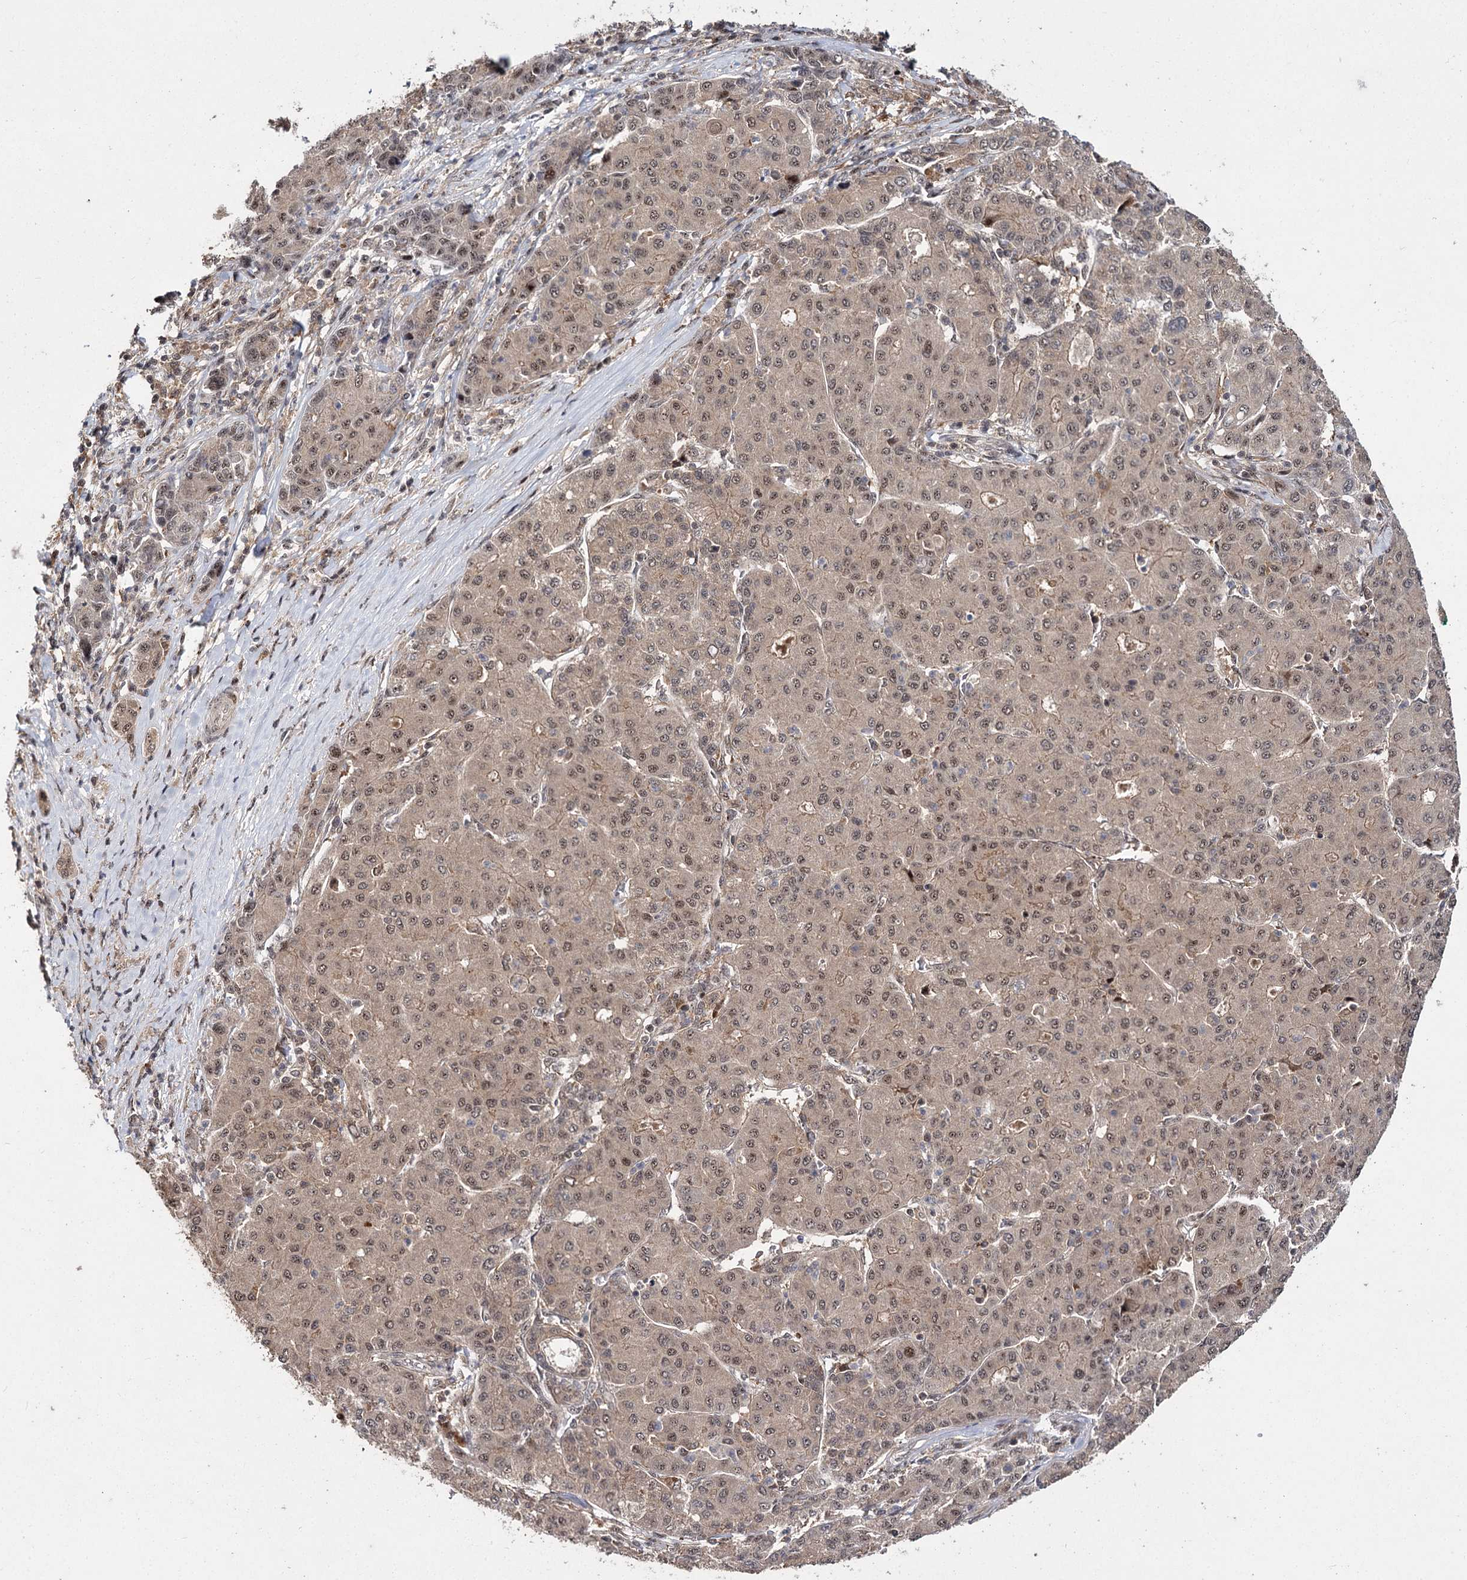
{"staining": {"intensity": "weak", "quantity": ">75%", "location": "cytoplasmic/membranous,nuclear"}, "tissue": "liver cancer", "cell_type": "Tumor cells", "image_type": "cancer", "snomed": [{"axis": "morphology", "description": "Carcinoma, Hepatocellular, NOS"}, {"axis": "topography", "description": "Liver"}], "caption": "Immunohistochemistry of human liver hepatocellular carcinoma exhibits low levels of weak cytoplasmic/membranous and nuclear positivity in about >75% of tumor cells.", "gene": "MKNK2", "patient": {"sex": "male", "age": 65}}